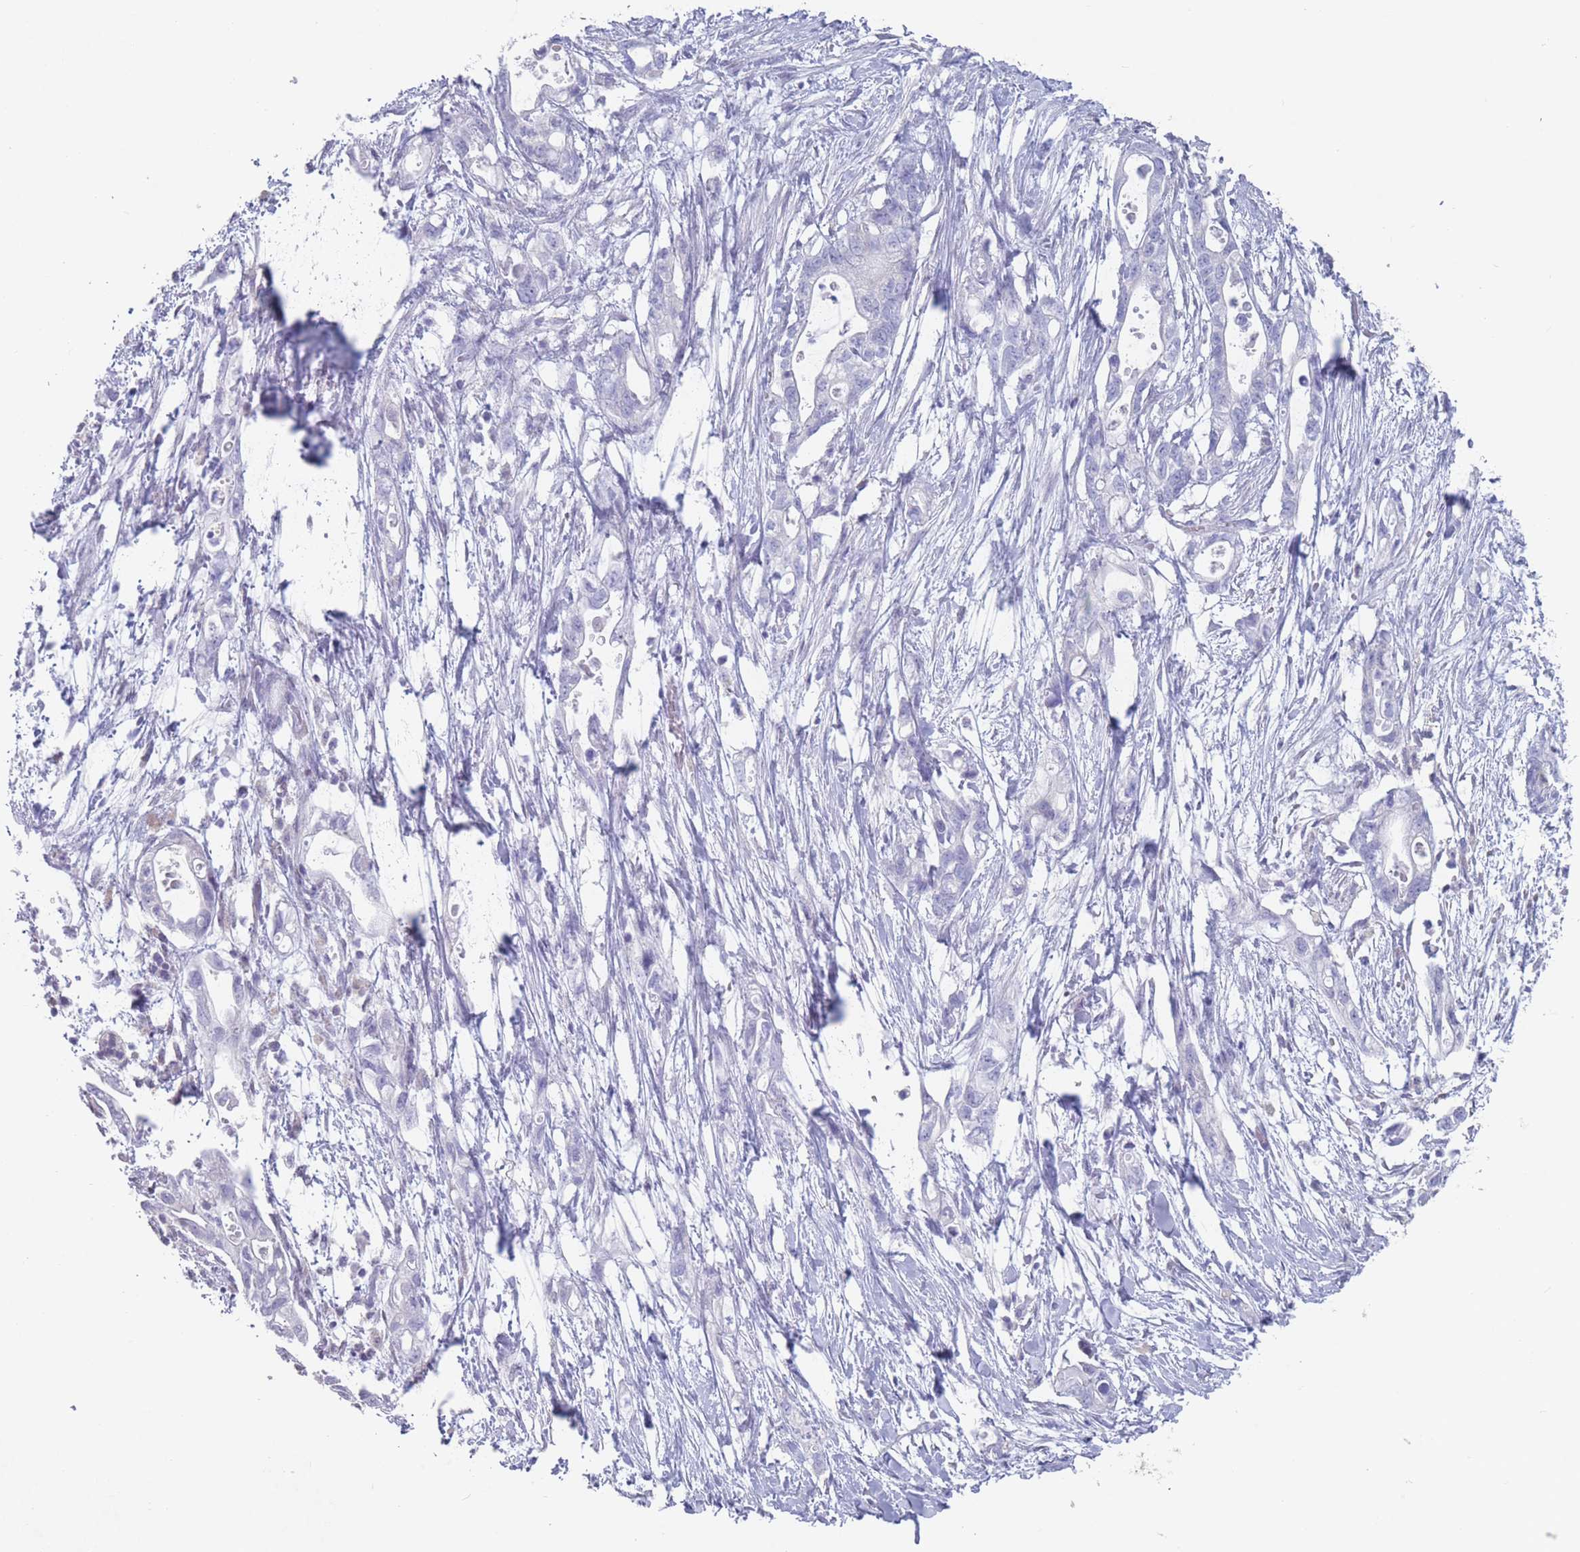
{"staining": {"intensity": "negative", "quantity": "none", "location": "none"}, "tissue": "pancreatic cancer", "cell_type": "Tumor cells", "image_type": "cancer", "snomed": [{"axis": "morphology", "description": "Adenocarcinoma, NOS"}, {"axis": "topography", "description": "Pancreas"}], "caption": "Immunohistochemical staining of human pancreatic cancer (adenocarcinoma) exhibits no significant expression in tumor cells.", "gene": "CYP51A1", "patient": {"sex": "female", "age": 72}}